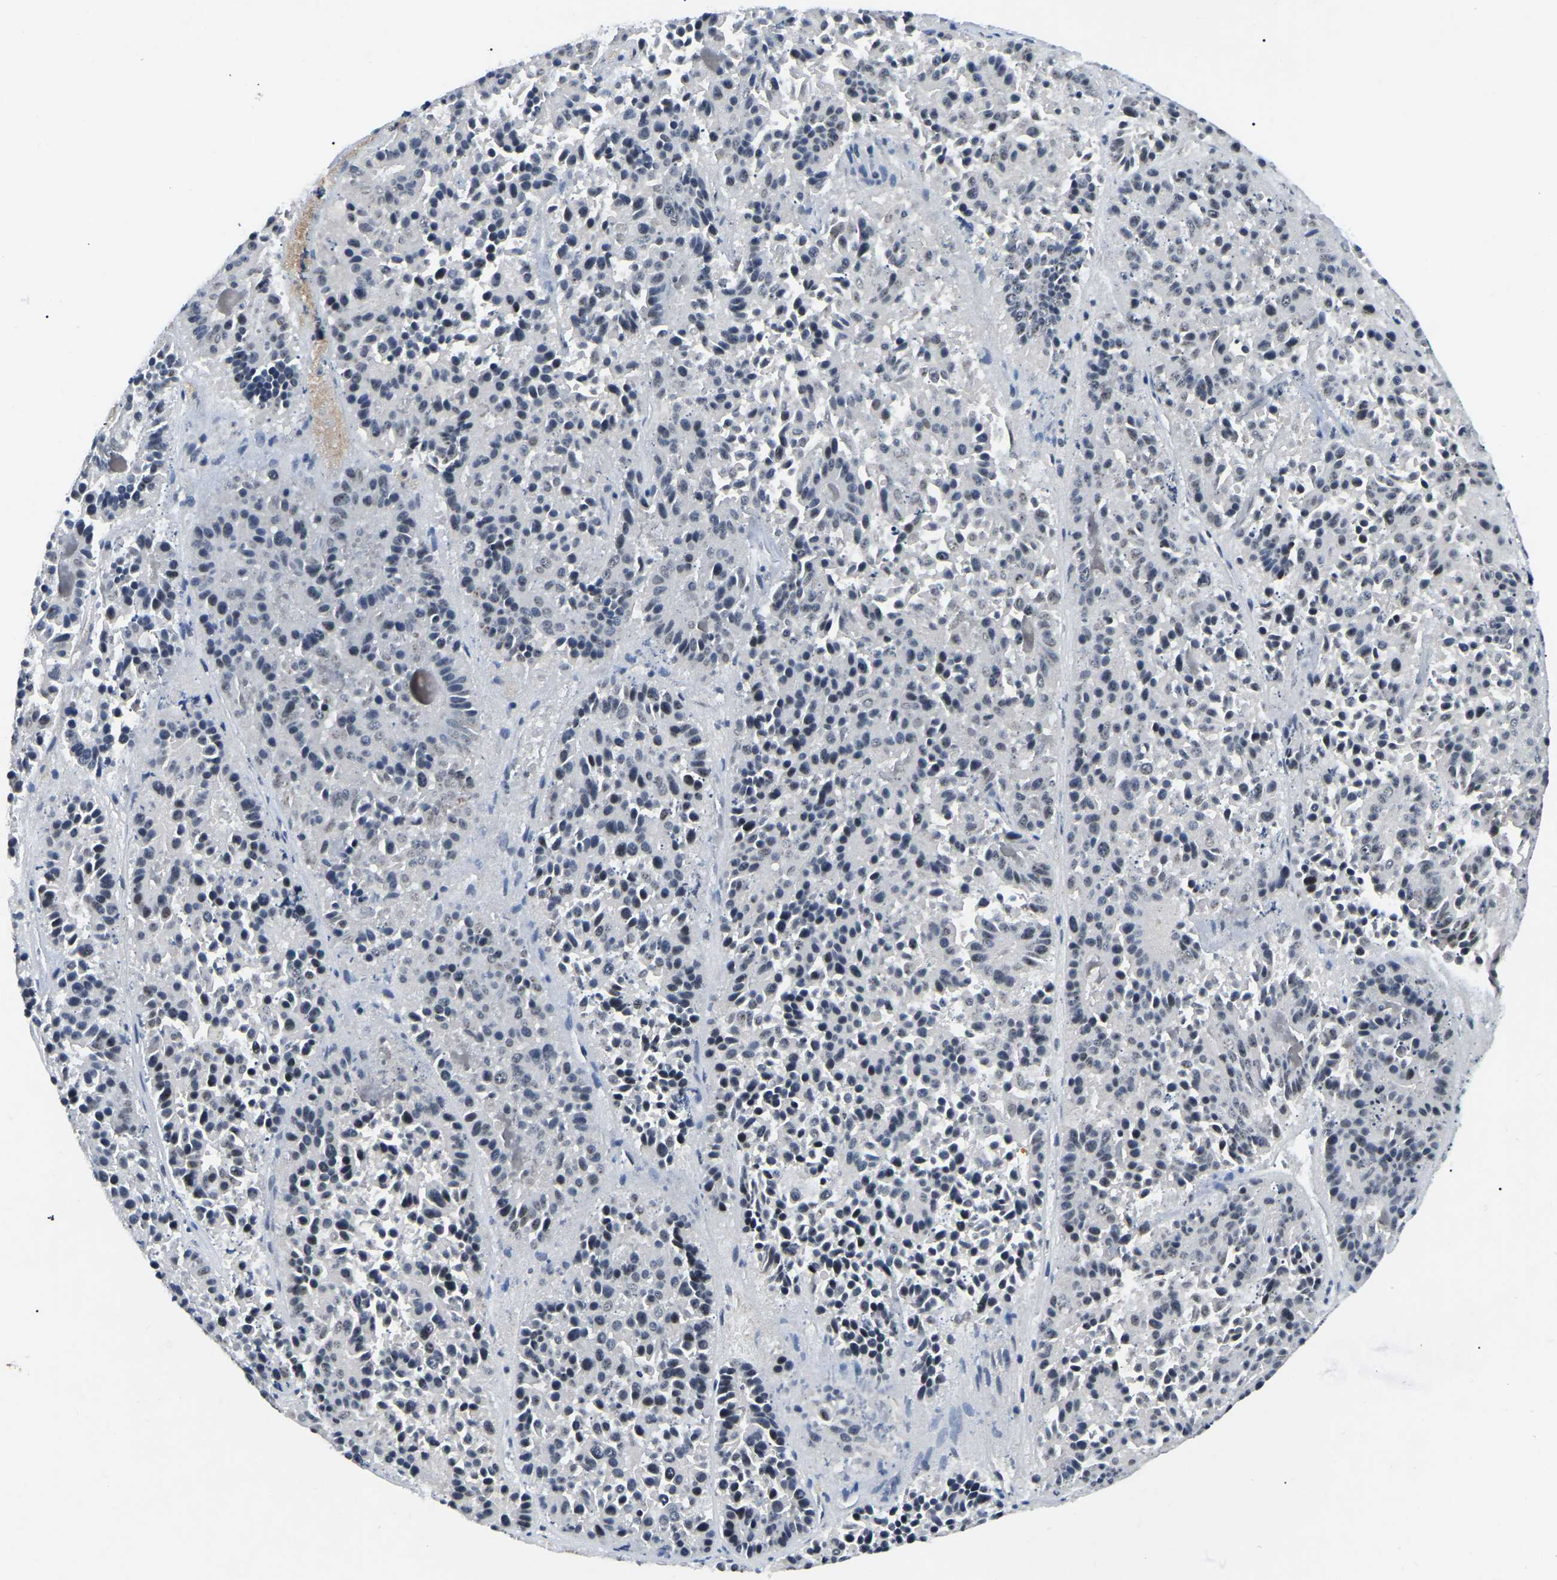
{"staining": {"intensity": "negative", "quantity": "none", "location": "none"}, "tissue": "pancreatic cancer", "cell_type": "Tumor cells", "image_type": "cancer", "snomed": [{"axis": "morphology", "description": "Adenocarcinoma, NOS"}, {"axis": "topography", "description": "Pancreas"}], "caption": "Tumor cells are negative for protein expression in human adenocarcinoma (pancreatic).", "gene": "RRP1B", "patient": {"sex": "male", "age": 50}}